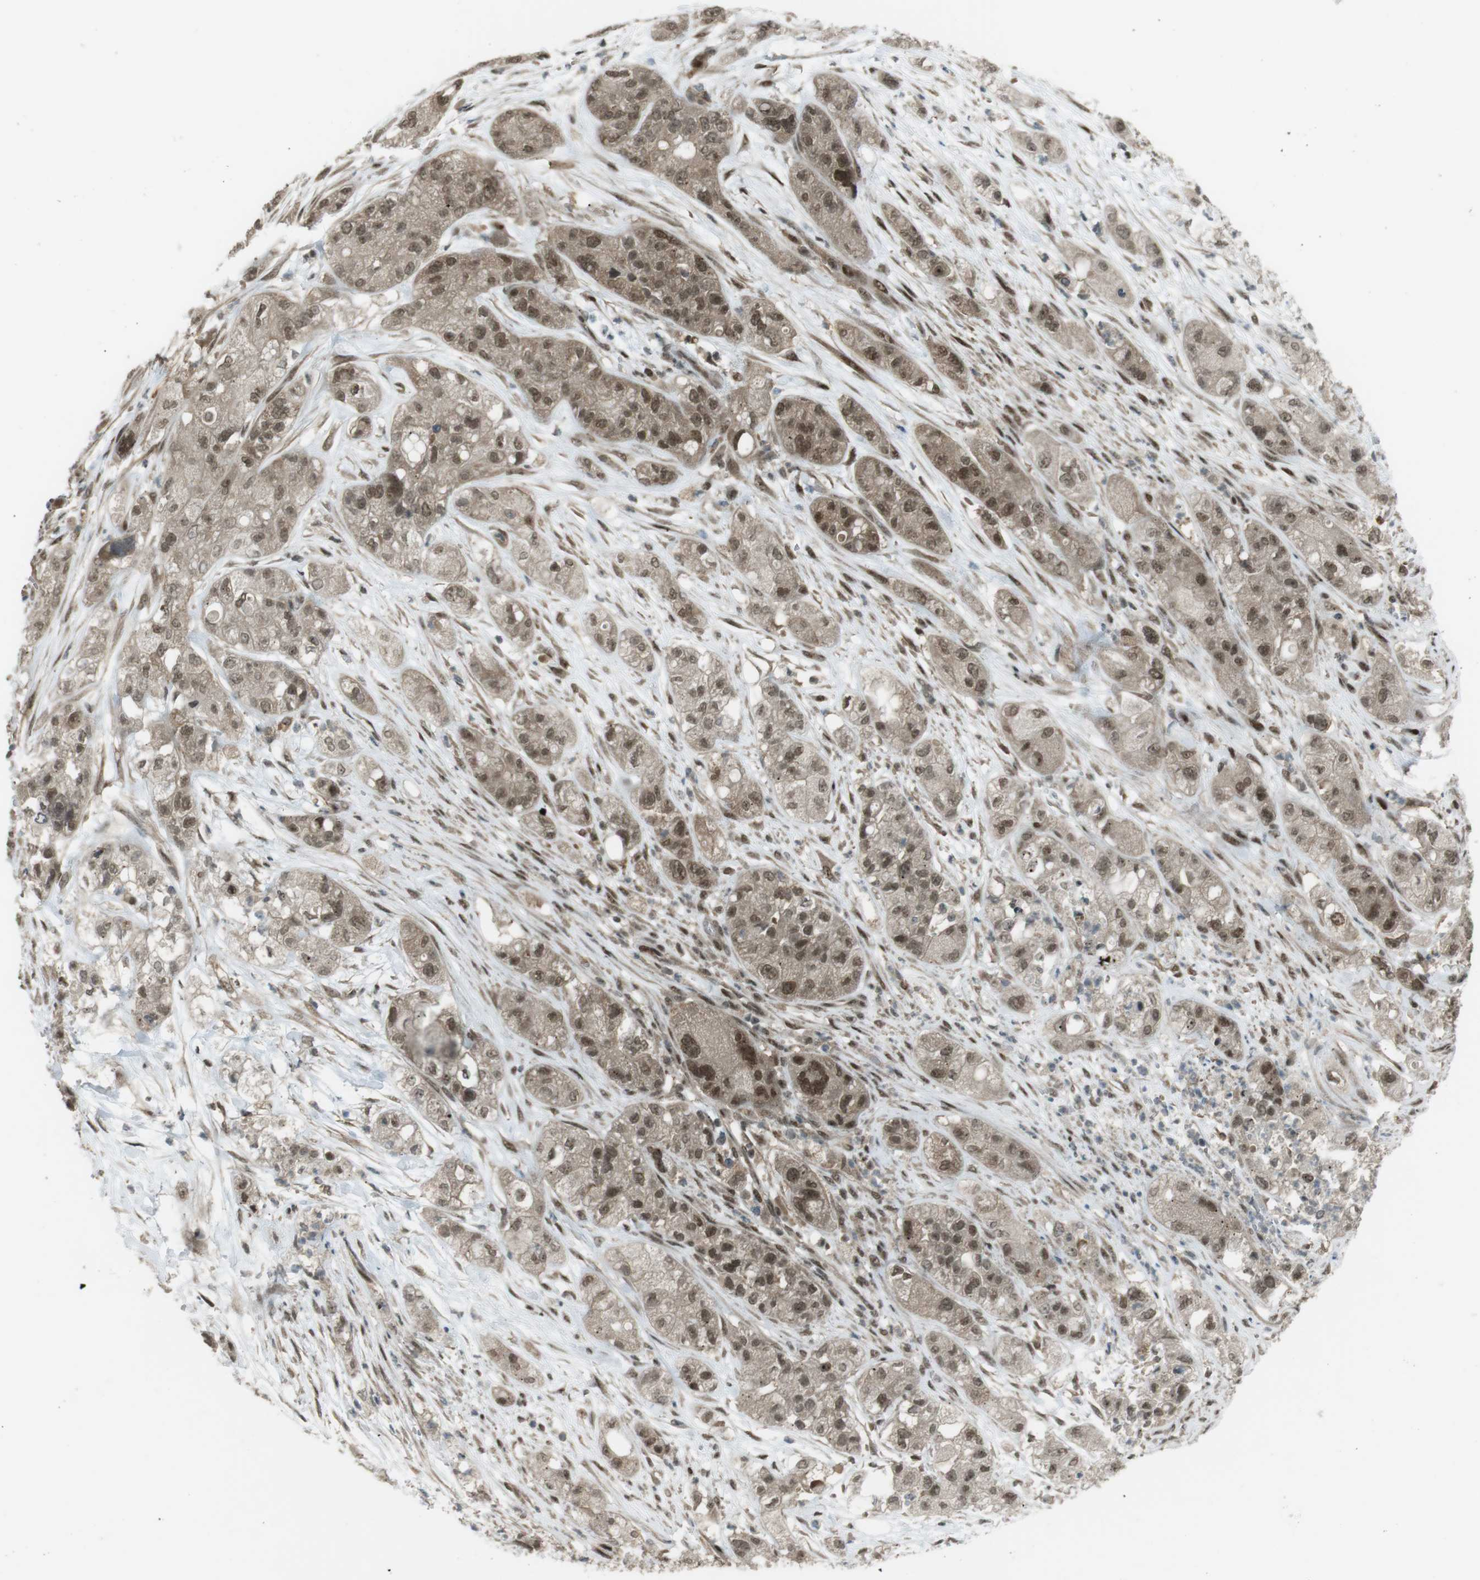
{"staining": {"intensity": "moderate", "quantity": ">75%", "location": "cytoplasmic/membranous,nuclear"}, "tissue": "pancreatic cancer", "cell_type": "Tumor cells", "image_type": "cancer", "snomed": [{"axis": "morphology", "description": "Adenocarcinoma, NOS"}, {"axis": "topography", "description": "Pancreas"}], "caption": "Immunohistochemistry (IHC) of pancreatic cancer (adenocarcinoma) displays medium levels of moderate cytoplasmic/membranous and nuclear positivity in about >75% of tumor cells.", "gene": "SLITRK5", "patient": {"sex": "female", "age": 78}}